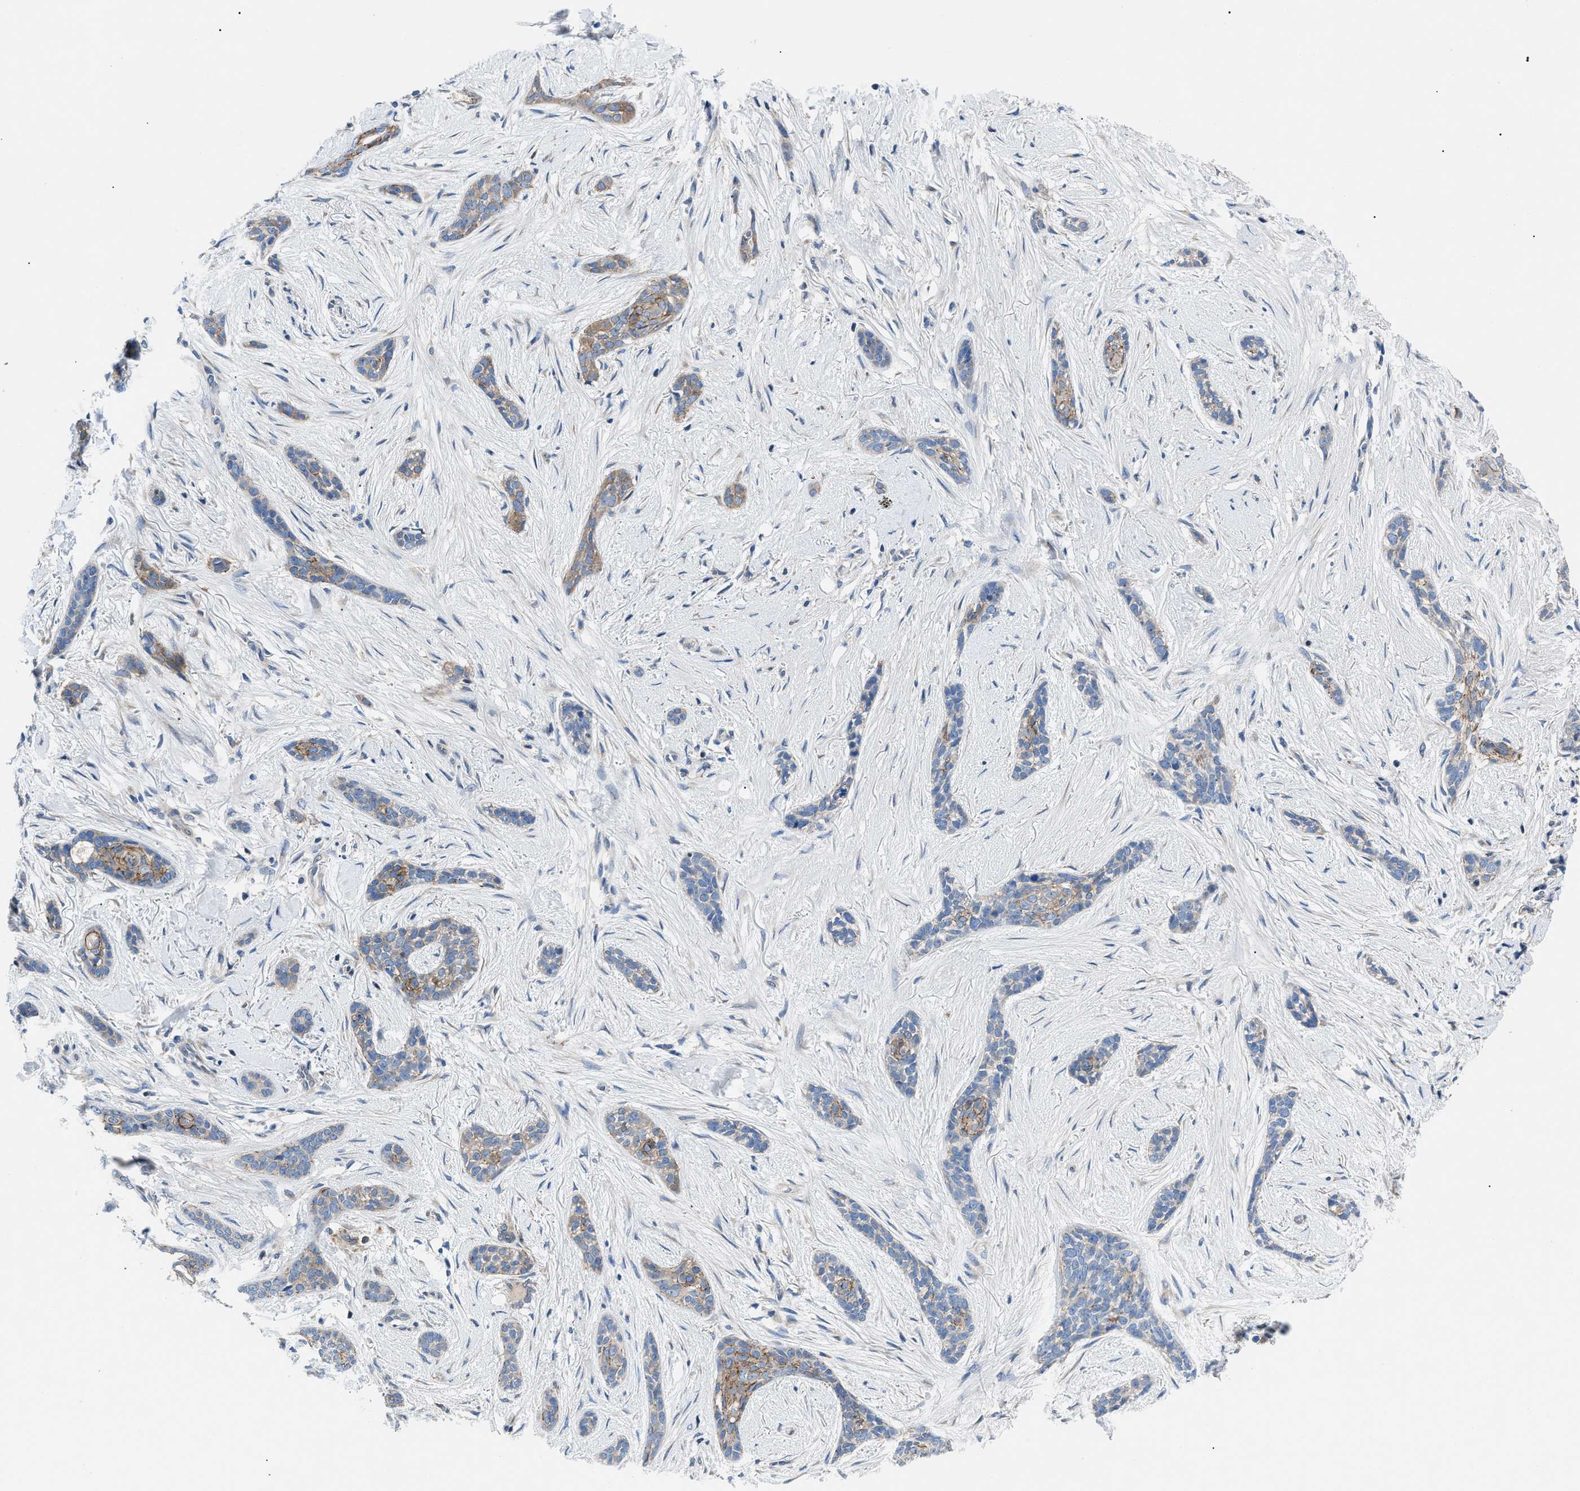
{"staining": {"intensity": "weak", "quantity": "25%-75%", "location": "cytoplasmic/membranous"}, "tissue": "skin cancer", "cell_type": "Tumor cells", "image_type": "cancer", "snomed": [{"axis": "morphology", "description": "Basal cell carcinoma"}, {"axis": "morphology", "description": "Adnexal tumor, benign"}, {"axis": "topography", "description": "Skin"}], "caption": "The immunohistochemical stain shows weak cytoplasmic/membranous staining in tumor cells of benign adnexal tumor (skin) tissue.", "gene": "ZDHHC24", "patient": {"sex": "female", "age": 42}}